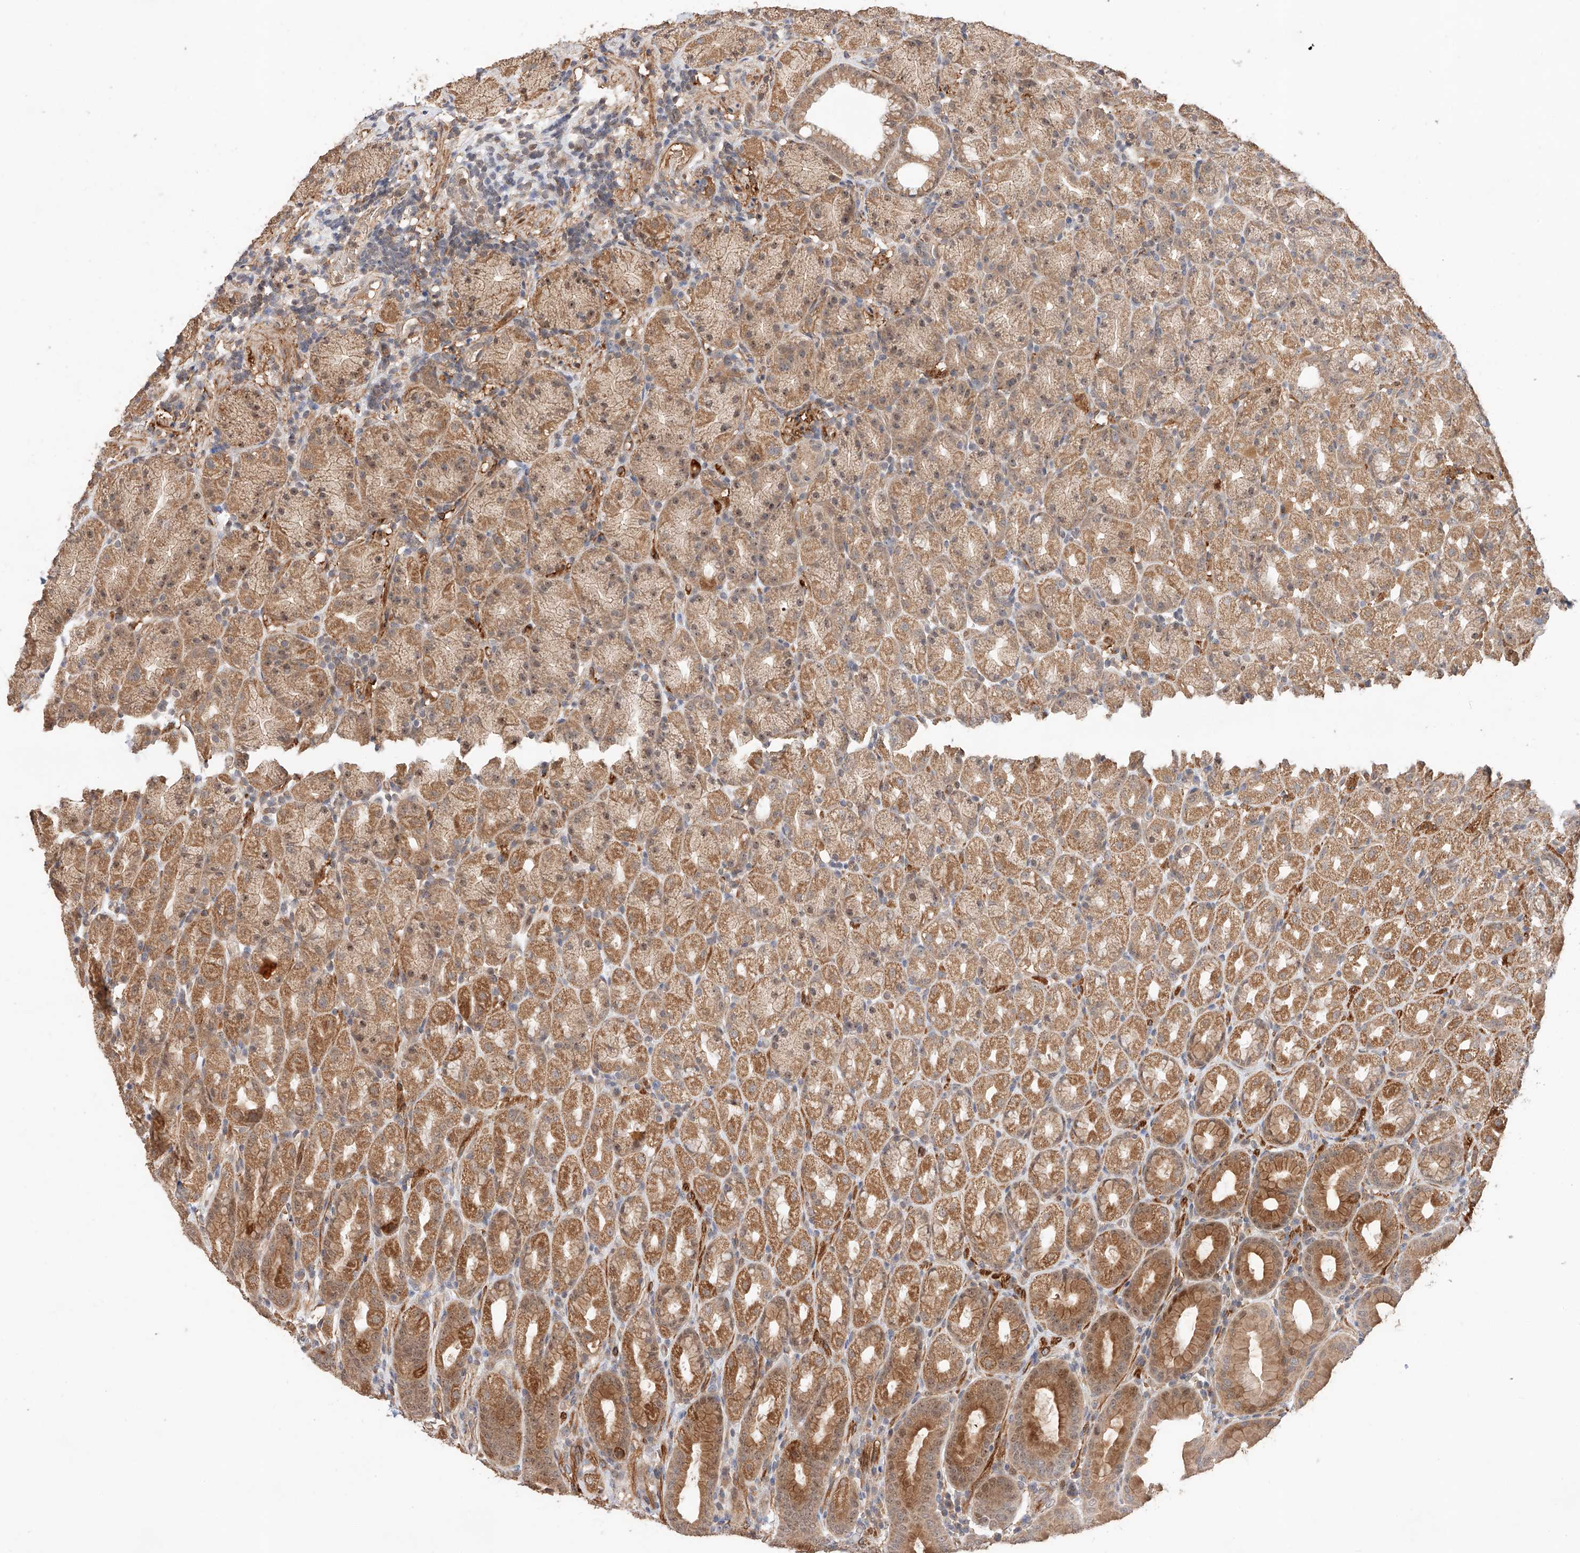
{"staining": {"intensity": "moderate", "quantity": ">75%", "location": "cytoplasmic/membranous"}, "tissue": "stomach", "cell_type": "Glandular cells", "image_type": "normal", "snomed": [{"axis": "morphology", "description": "Normal tissue, NOS"}, {"axis": "topography", "description": "Stomach, upper"}], "caption": "Immunohistochemistry (IHC) (DAB) staining of benign human stomach demonstrates moderate cytoplasmic/membranous protein positivity in approximately >75% of glandular cells.", "gene": "RAB23", "patient": {"sex": "male", "age": 68}}